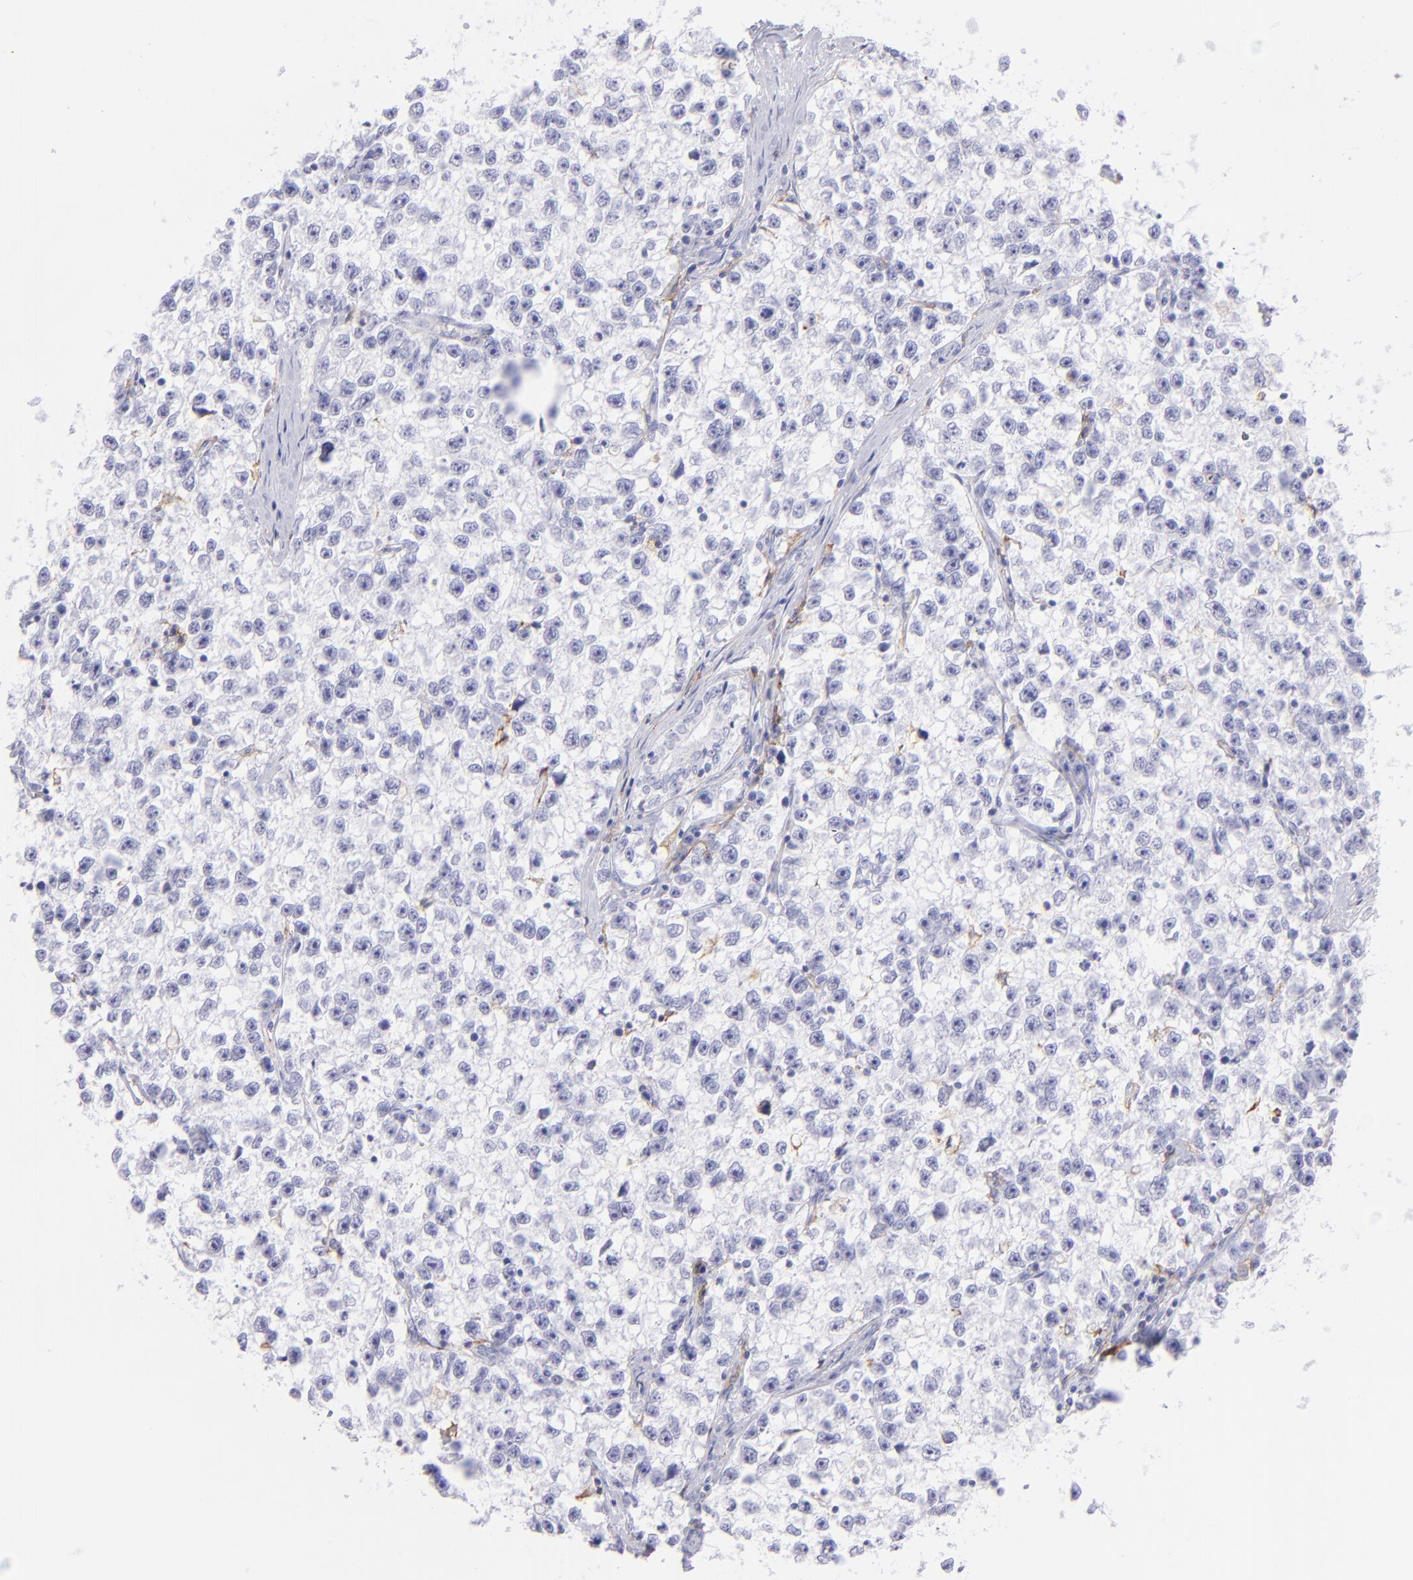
{"staining": {"intensity": "negative", "quantity": "none", "location": "none"}, "tissue": "testis cancer", "cell_type": "Tumor cells", "image_type": "cancer", "snomed": [{"axis": "morphology", "description": "Seminoma, NOS"}, {"axis": "morphology", "description": "Carcinoma, Embryonal, NOS"}, {"axis": "topography", "description": "Testis"}], "caption": "This photomicrograph is of testis embryonal carcinoma stained with IHC to label a protein in brown with the nuclei are counter-stained blue. There is no staining in tumor cells.", "gene": "CD72", "patient": {"sex": "male", "age": 30}}